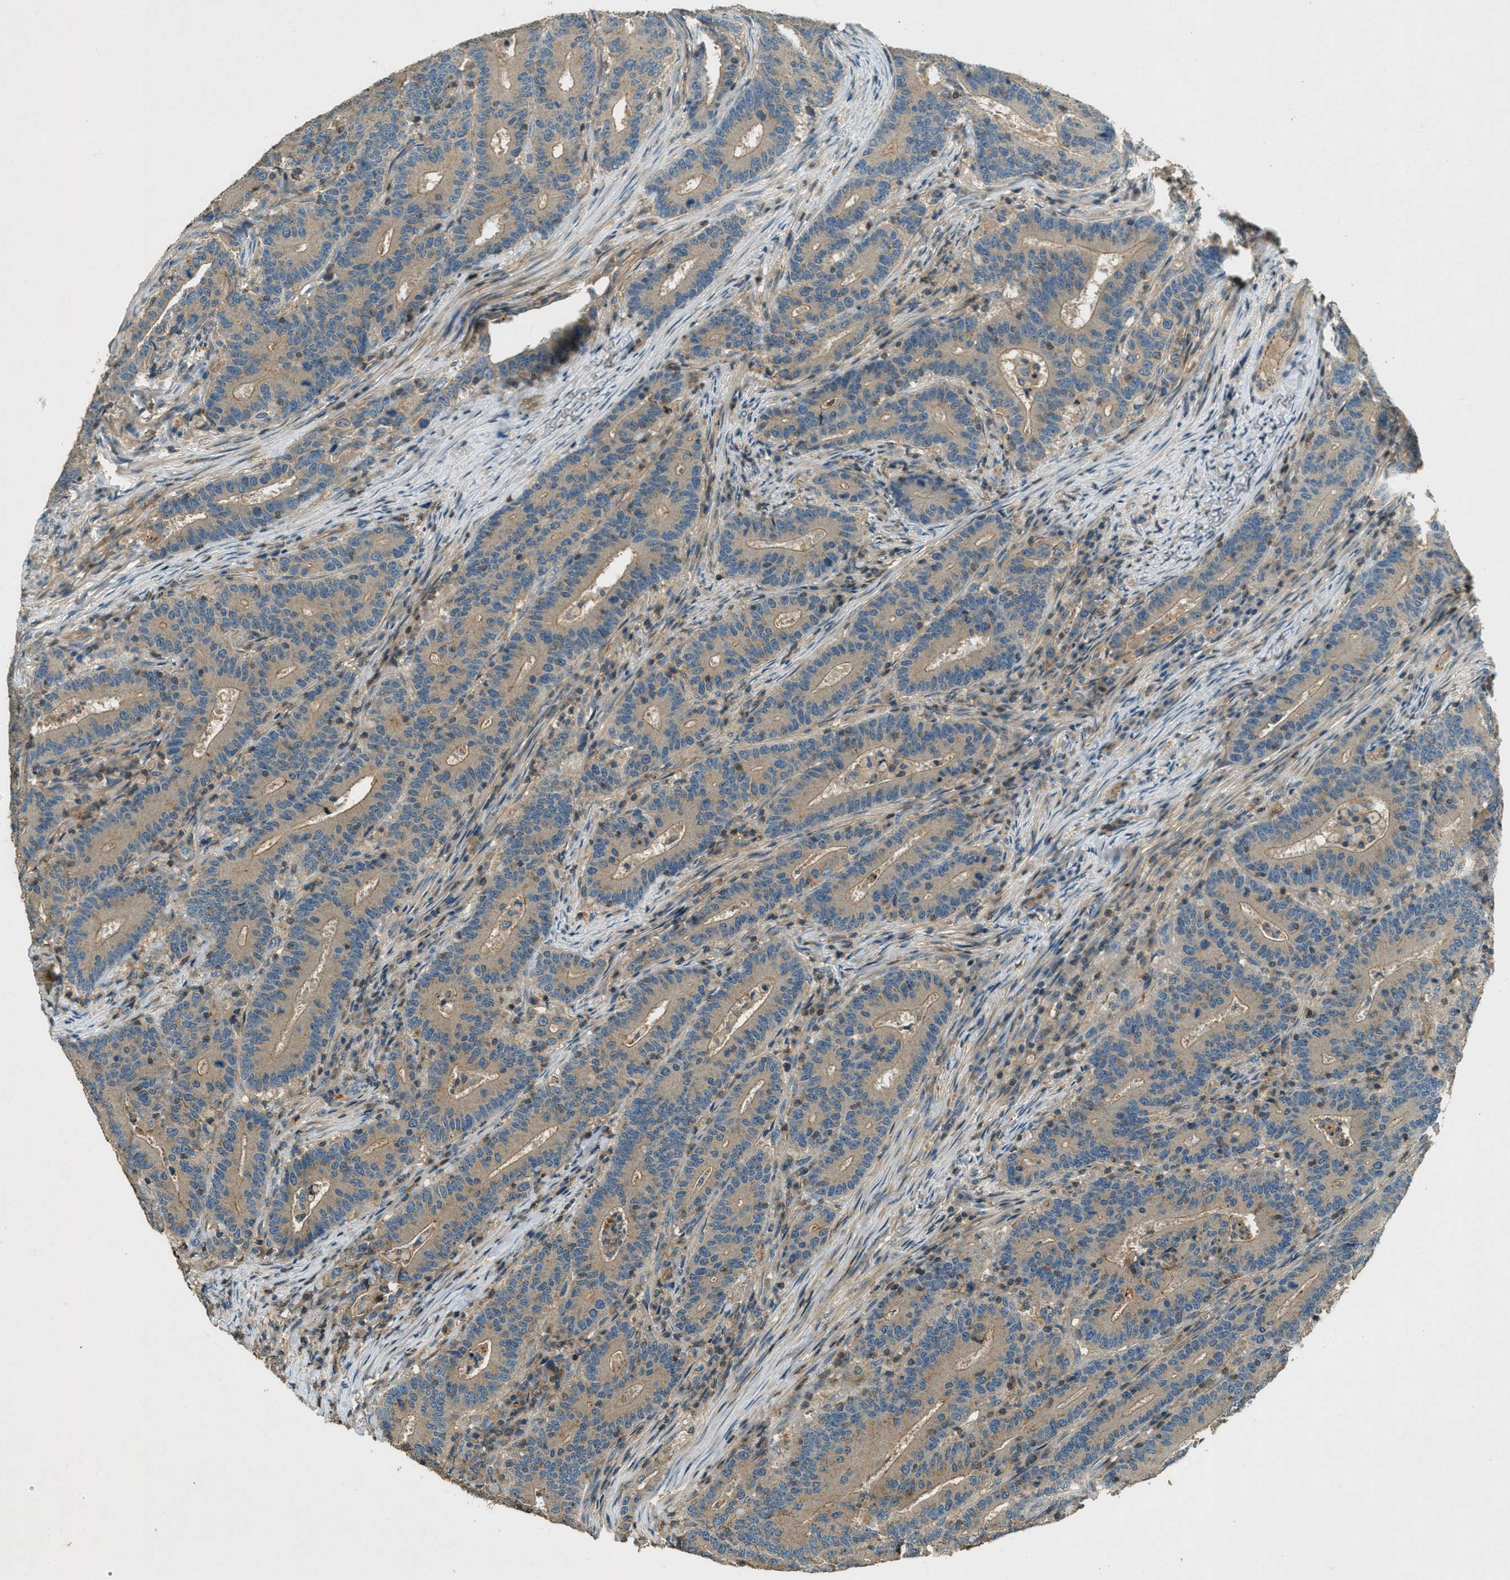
{"staining": {"intensity": "moderate", "quantity": ">75%", "location": "cytoplasmic/membranous"}, "tissue": "colorectal cancer", "cell_type": "Tumor cells", "image_type": "cancer", "snomed": [{"axis": "morphology", "description": "Adenocarcinoma, NOS"}, {"axis": "topography", "description": "Colon"}], "caption": "Immunohistochemistry (IHC) micrograph of neoplastic tissue: human colorectal cancer stained using immunohistochemistry (IHC) shows medium levels of moderate protein expression localized specifically in the cytoplasmic/membranous of tumor cells, appearing as a cytoplasmic/membranous brown color.", "gene": "NUDT4", "patient": {"sex": "female", "age": 66}}